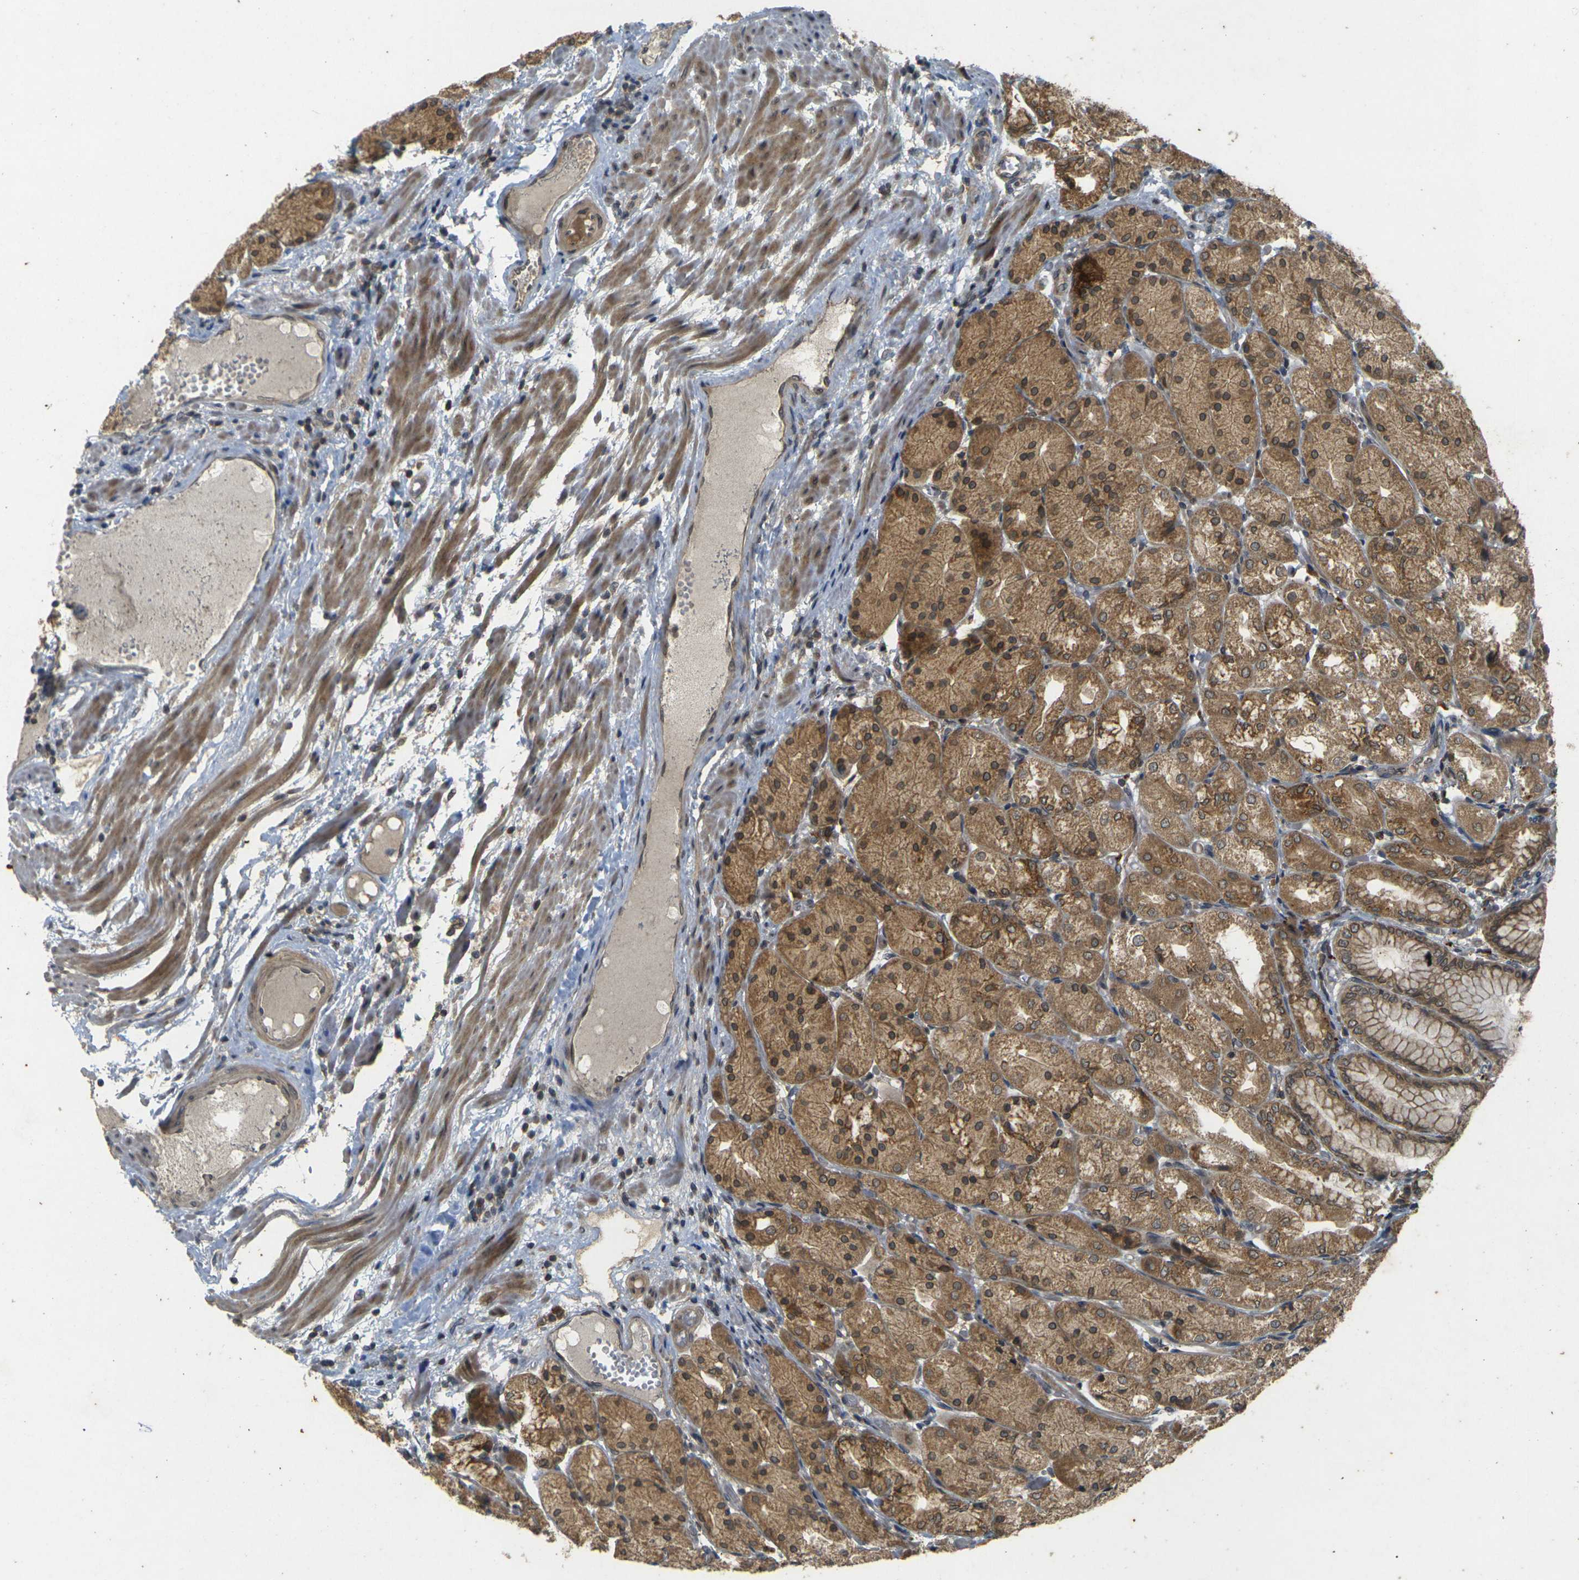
{"staining": {"intensity": "moderate", "quantity": ">75%", "location": "cytoplasmic/membranous"}, "tissue": "stomach", "cell_type": "Glandular cells", "image_type": "normal", "snomed": [{"axis": "morphology", "description": "Normal tissue, NOS"}, {"axis": "topography", "description": "Stomach, upper"}], "caption": "An image of stomach stained for a protein reveals moderate cytoplasmic/membranous brown staining in glandular cells. (brown staining indicates protein expression, while blue staining denotes nuclei).", "gene": "ERN1", "patient": {"sex": "male", "age": 72}}